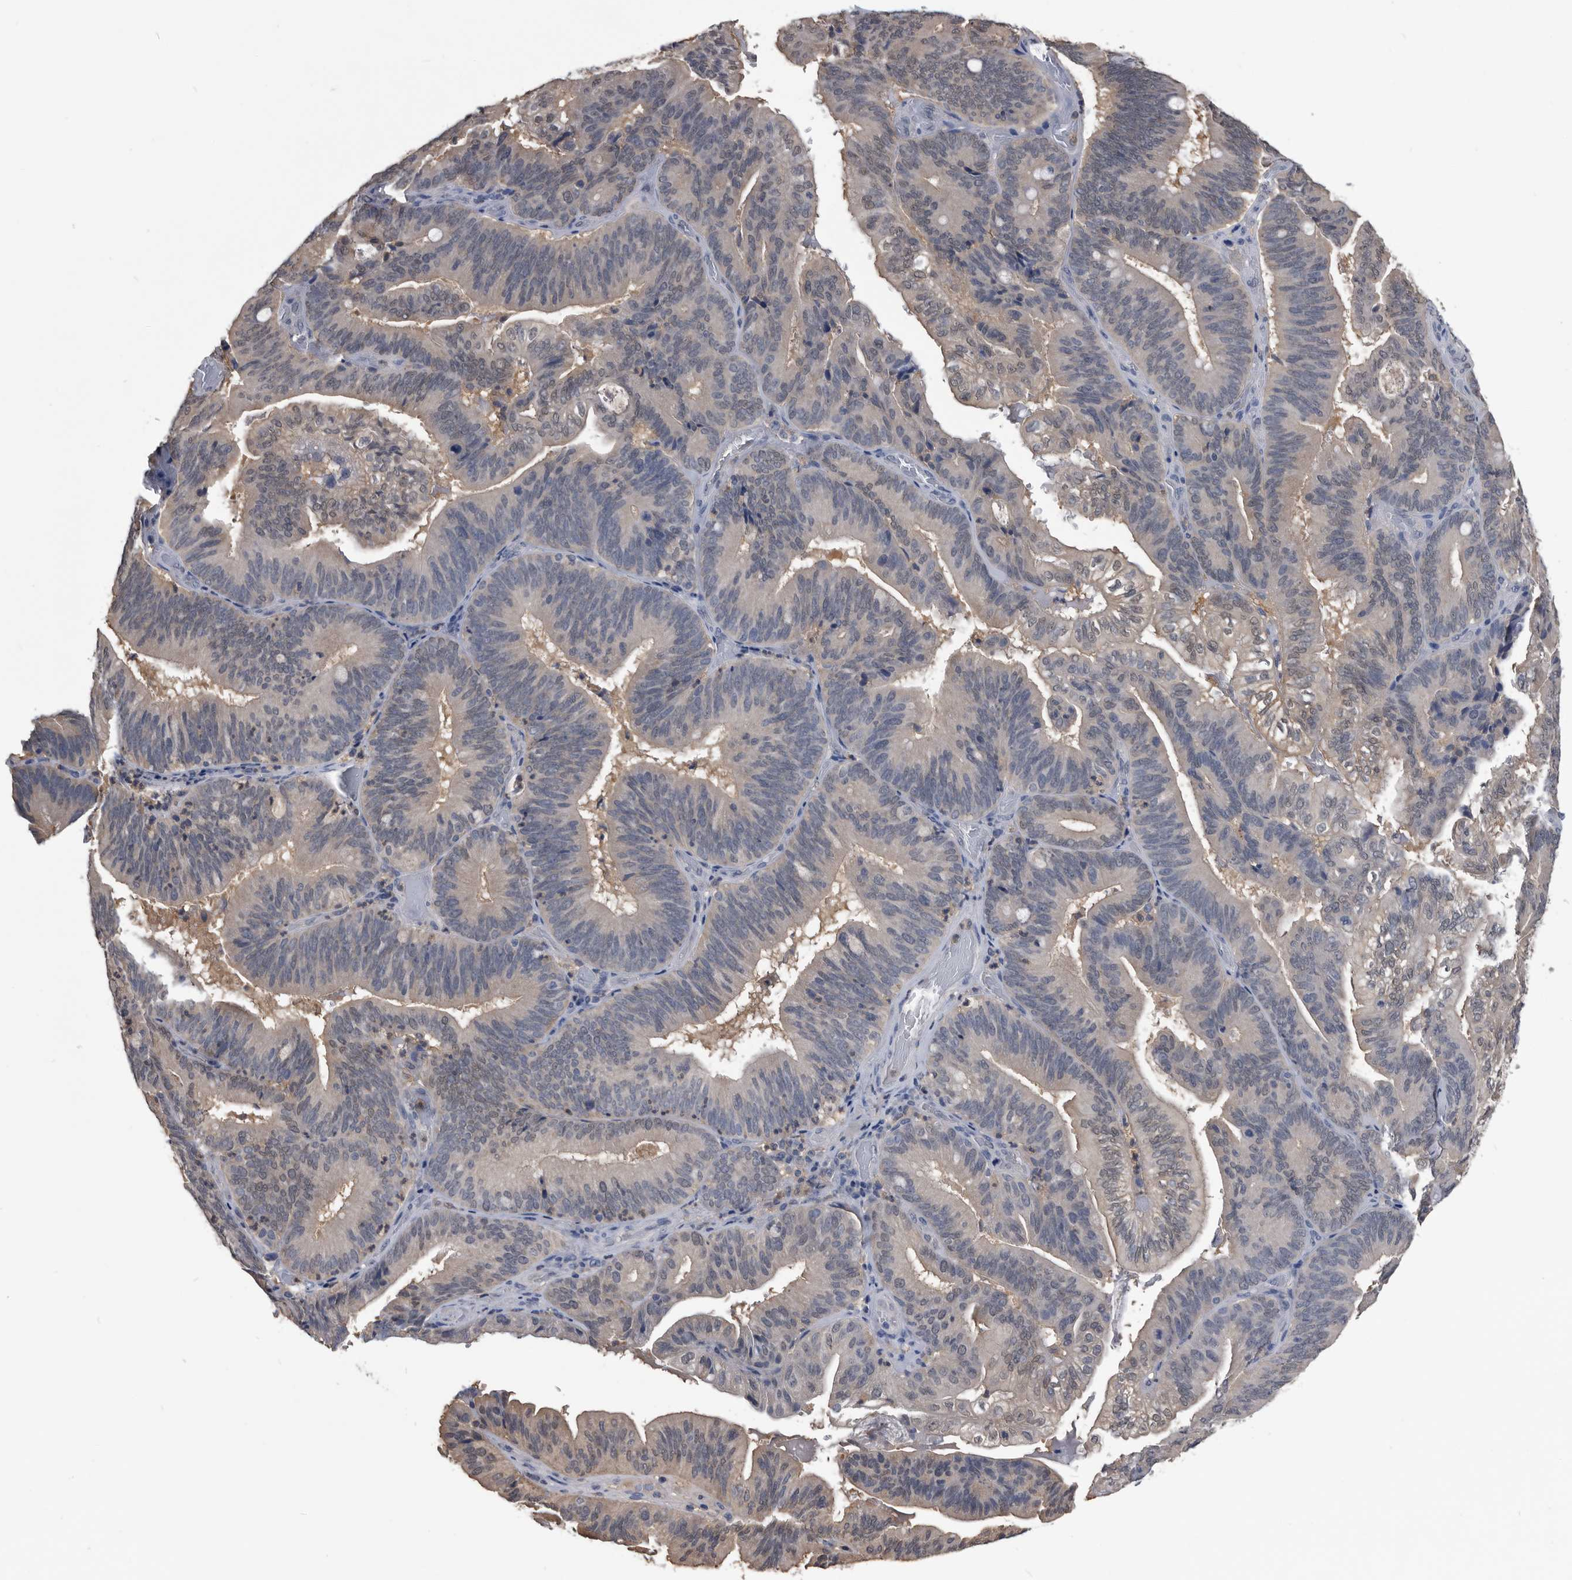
{"staining": {"intensity": "weak", "quantity": "25%-75%", "location": "cytoplasmic/membranous"}, "tissue": "pancreatic cancer", "cell_type": "Tumor cells", "image_type": "cancer", "snomed": [{"axis": "morphology", "description": "Adenocarcinoma, NOS"}, {"axis": "topography", "description": "Pancreas"}], "caption": "This photomicrograph demonstrates adenocarcinoma (pancreatic) stained with immunohistochemistry (IHC) to label a protein in brown. The cytoplasmic/membranous of tumor cells show weak positivity for the protein. Nuclei are counter-stained blue.", "gene": "PDXK", "patient": {"sex": "male", "age": 82}}